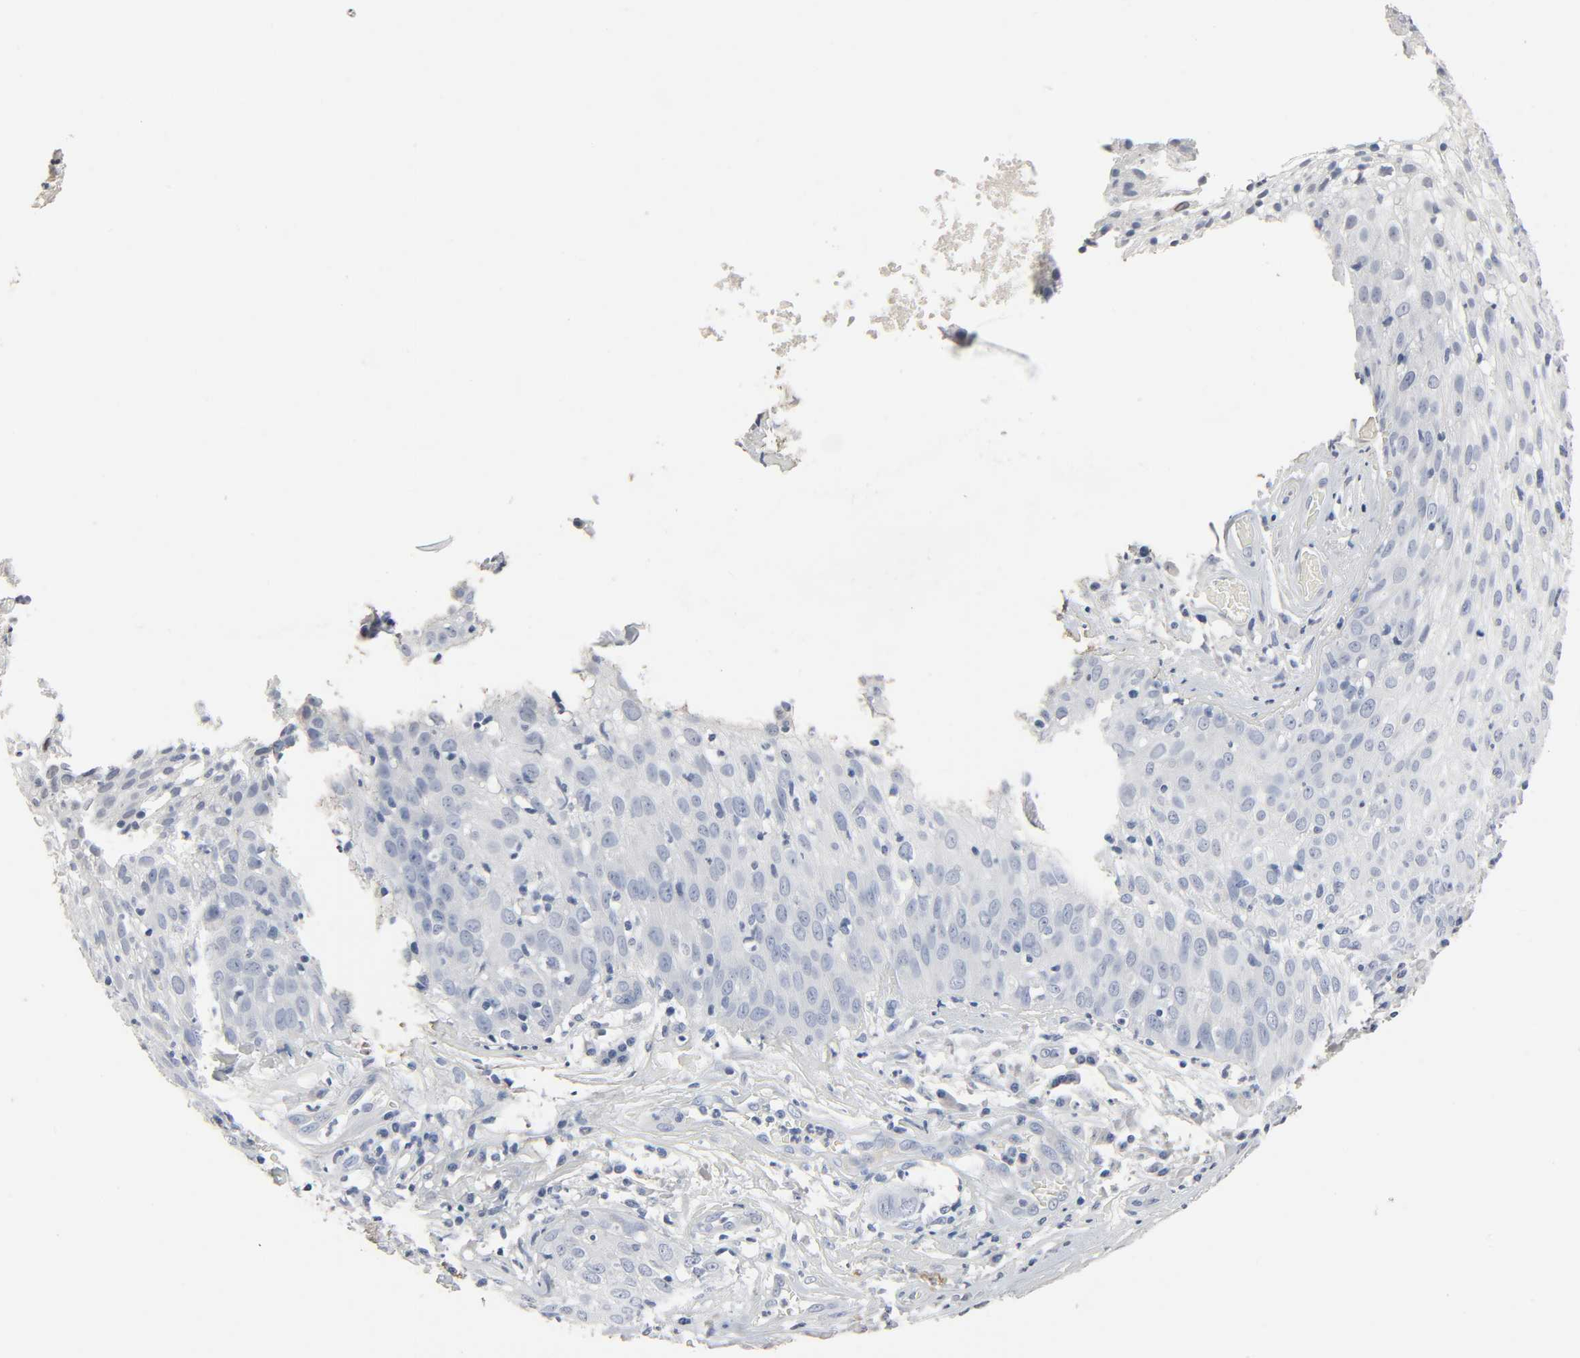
{"staining": {"intensity": "negative", "quantity": "none", "location": "none"}, "tissue": "skin cancer", "cell_type": "Tumor cells", "image_type": "cancer", "snomed": [{"axis": "morphology", "description": "Squamous cell carcinoma, NOS"}, {"axis": "topography", "description": "Skin"}], "caption": "Tumor cells are negative for protein expression in human skin cancer.", "gene": "FBLN5", "patient": {"sex": "male", "age": 65}}